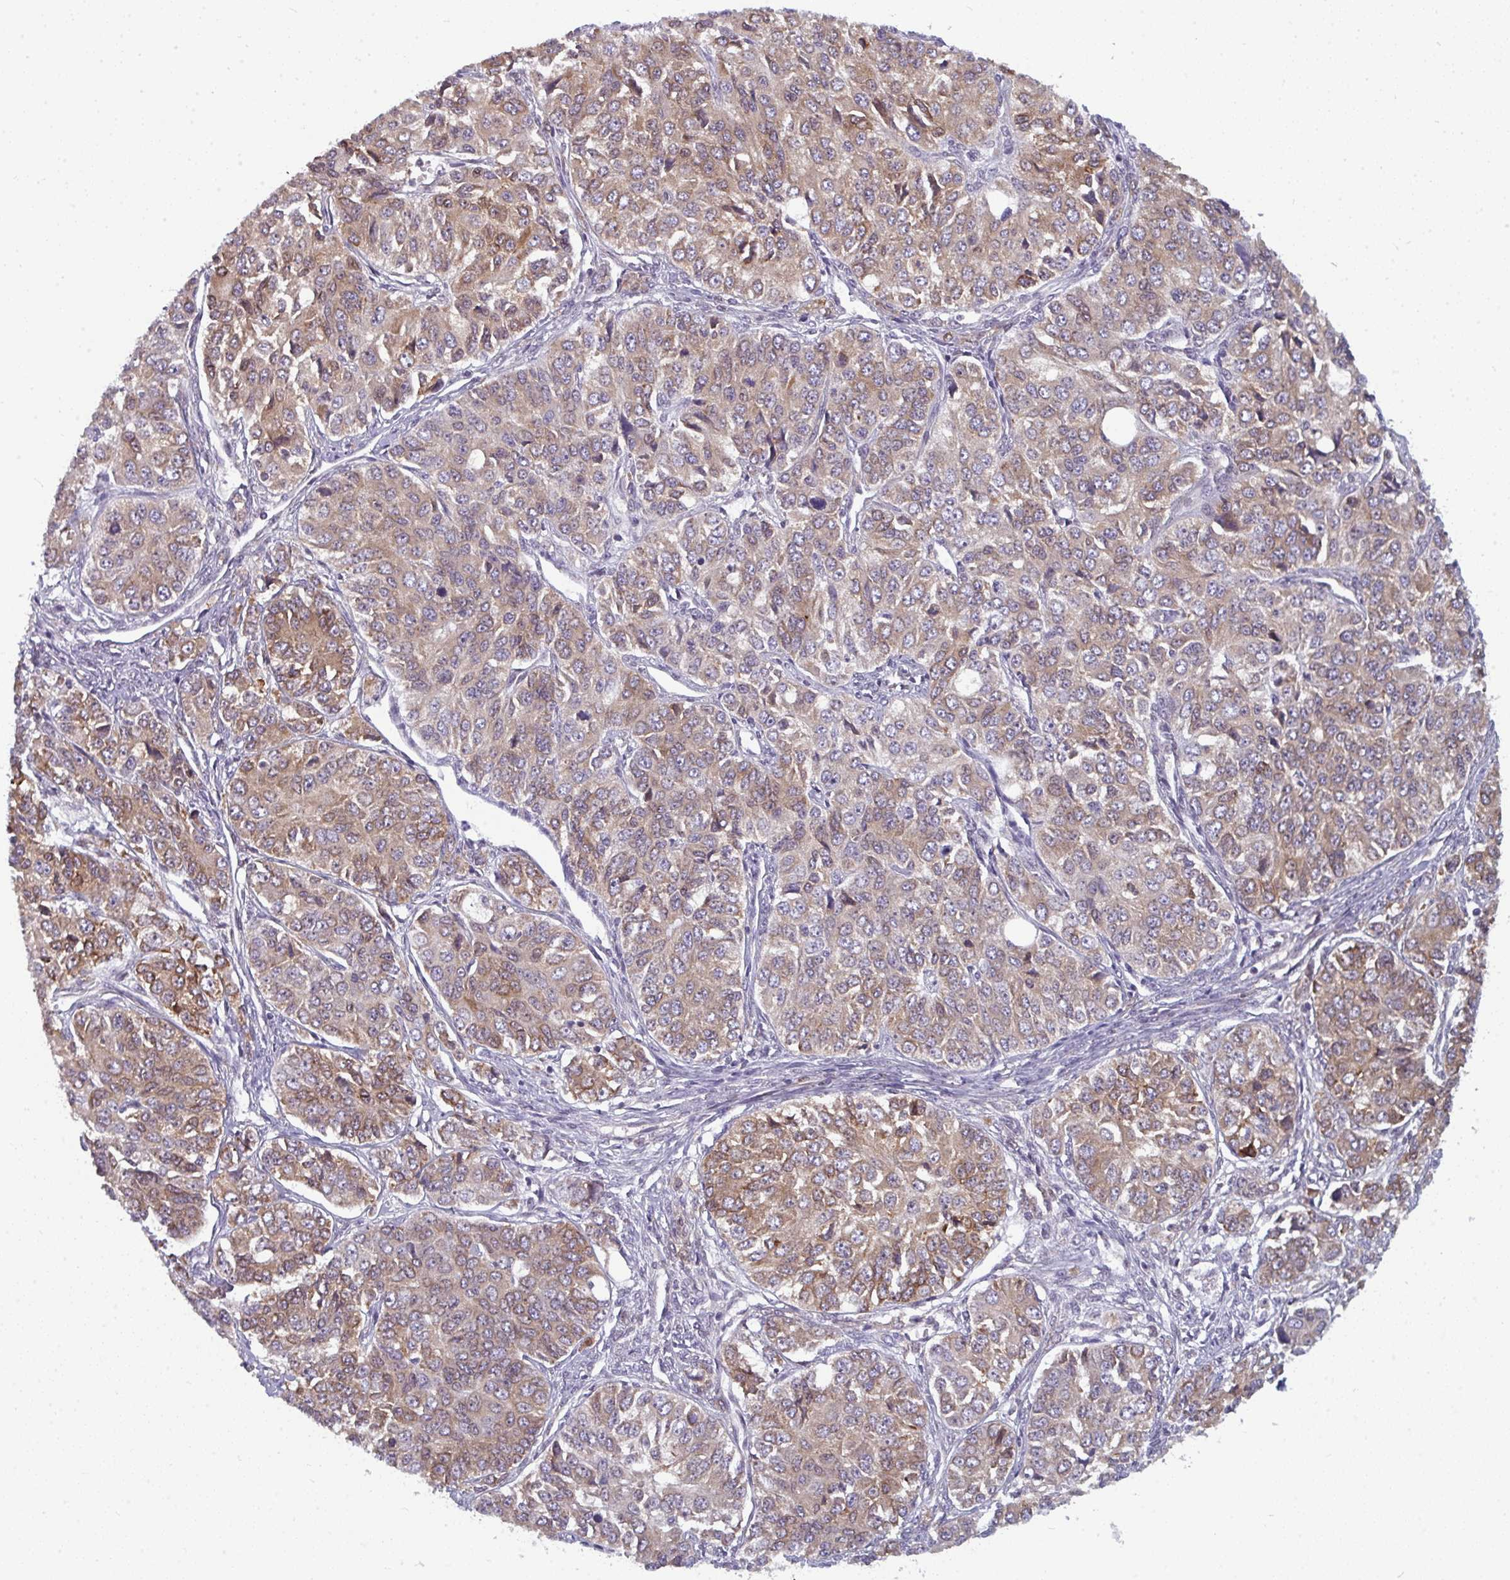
{"staining": {"intensity": "negative", "quantity": "none", "location": "none"}, "tissue": "ovarian cancer", "cell_type": "Tumor cells", "image_type": "cancer", "snomed": [{"axis": "morphology", "description": "Carcinoma, endometroid"}, {"axis": "topography", "description": "Ovary"}], "caption": "An immunohistochemistry (IHC) image of ovarian cancer (endometroid carcinoma) is shown. There is no staining in tumor cells of ovarian cancer (endometroid carcinoma).", "gene": "LYSMD4", "patient": {"sex": "female", "age": 51}}